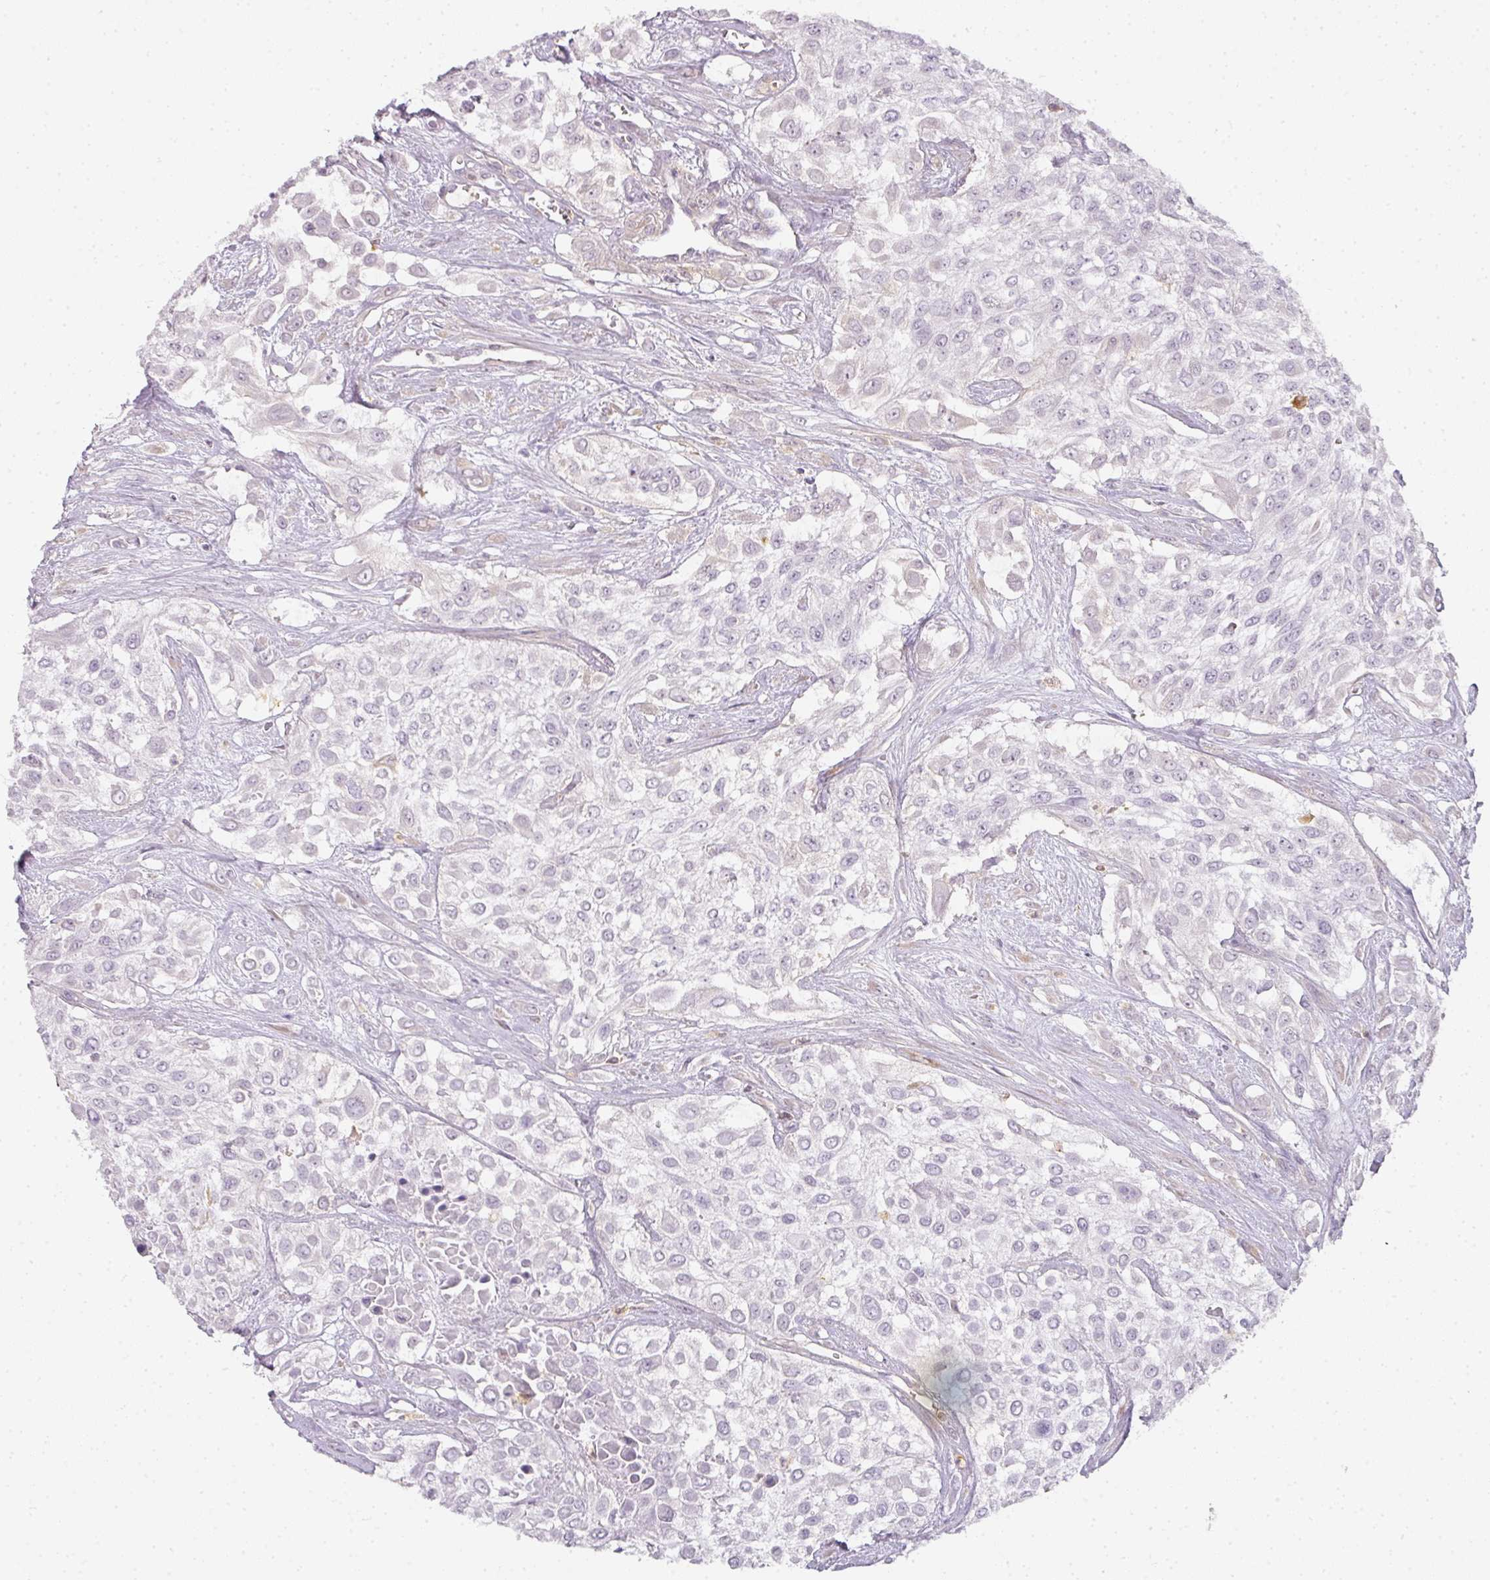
{"staining": {"intensity": "negative", "quantity": "none", "location": "none"}, "tissue": "urothelial cancer", "cell_type": "Tumor cells", "image_type": "cancer", "snomed": [{"axis": "morphology", "description": "Urothelial carcinoma, High grade"}, {"axis": "topography", "description": "Urinary bladder"}], "caption": "High magnification brightfield microscopy of urothelial cancer stained with DAB (brown) and counterstained with hematoxylin (blue): tumor cells show no significant expression.", "gene": "TMEM42", "patient": {"sex": "male", "age": 57}}